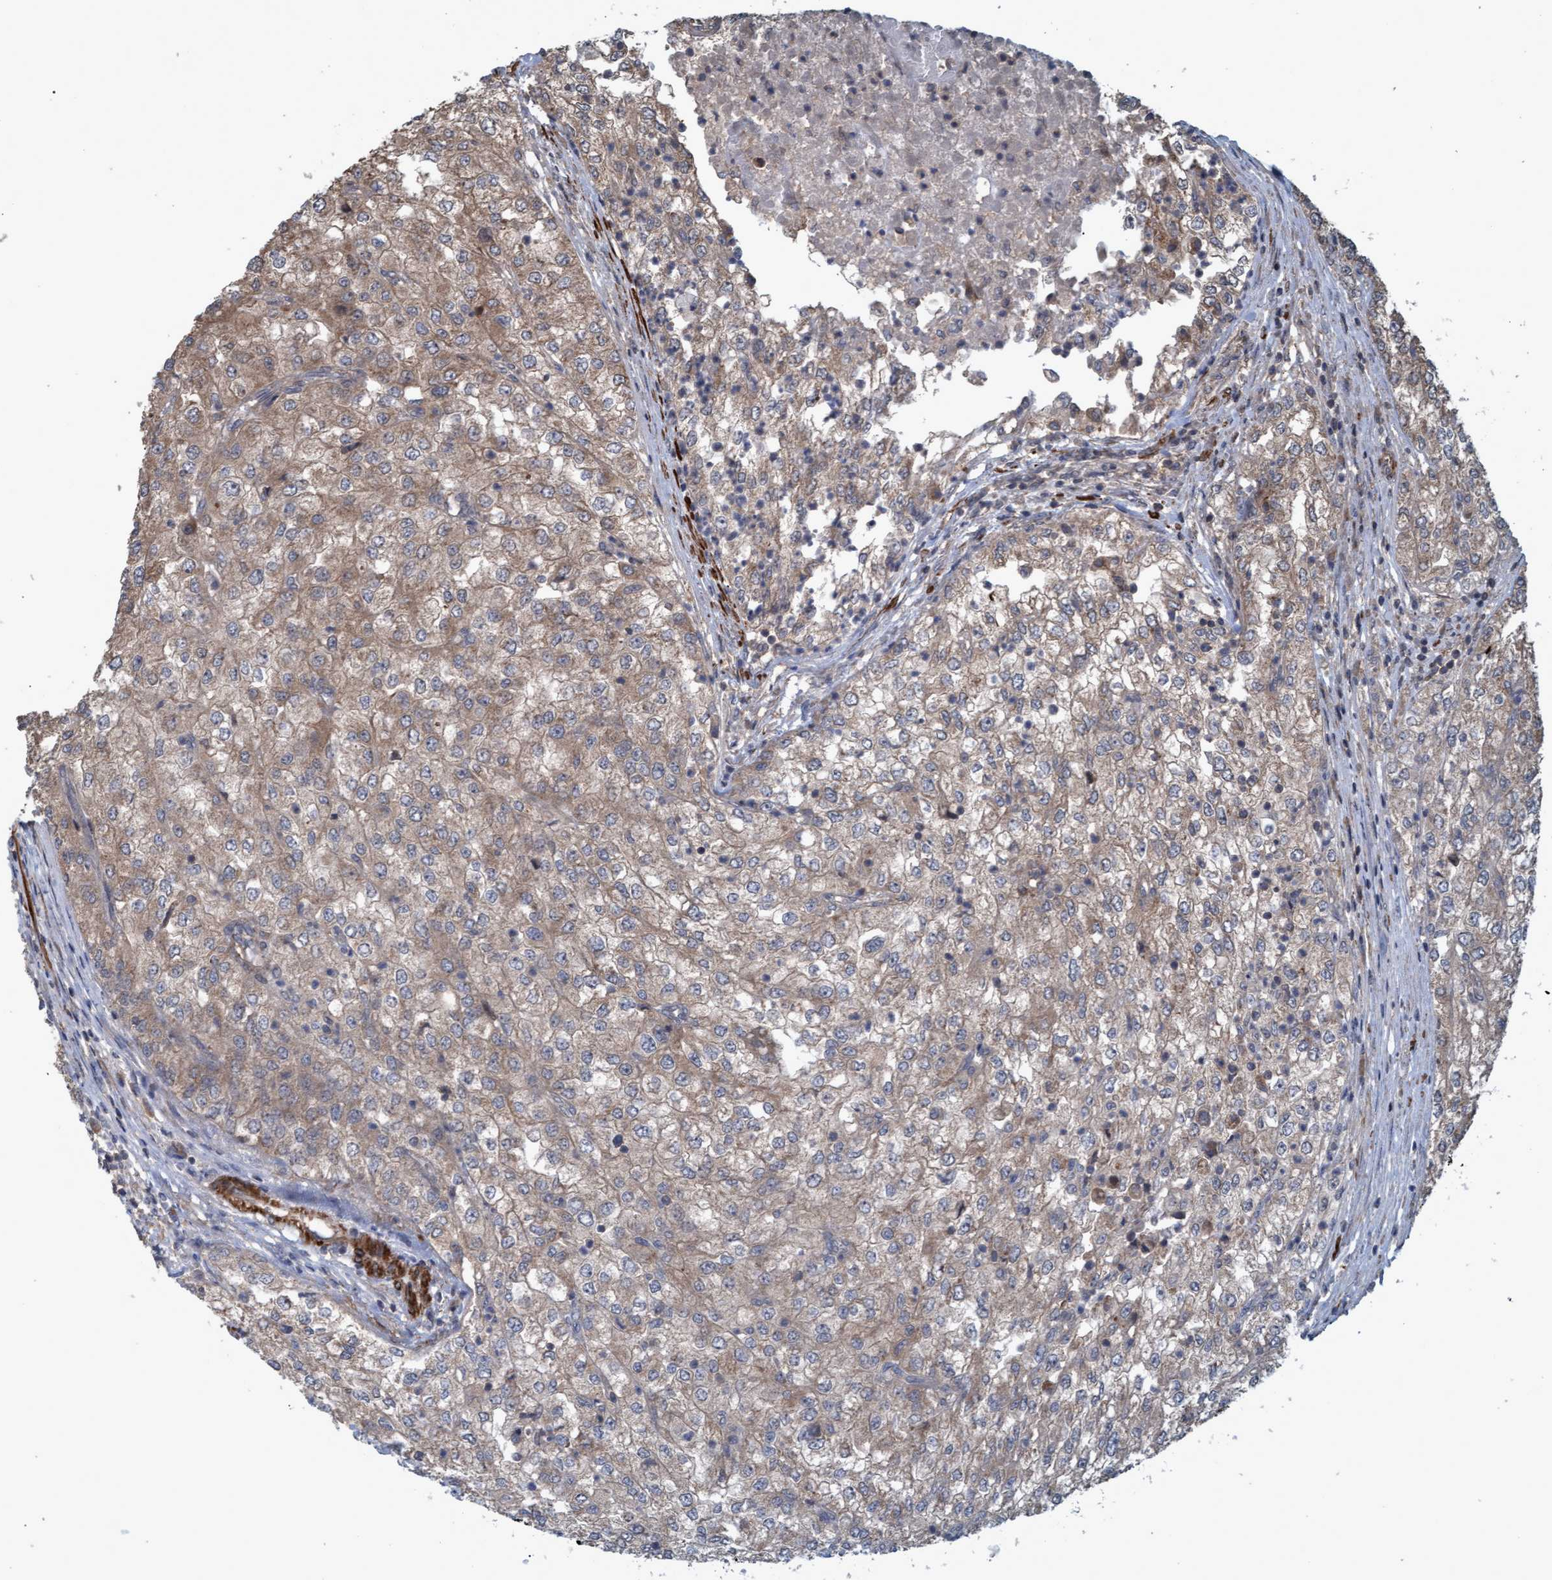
{"staining": {"intensity": "moderate", "quantity": ">75%", "location": "cytoplasmic/membranous"}, "tissue": "renal cancer", "cell_type": "Tumor cells", "image_type": "cancer", "snomed": [{"axis": "morphology", "description": "Adenocarcinoma, NOS"}, {"axis": "topography", "description": "Kidney"}], "caption": "Immunohistochemistry (IHC) photomicrograph of renal cancer stained for a protein (brown), which shows medium levels of moderate cytoplasmic/membranous positivity in about >75% of tumor cells.", "gene": "GGT6", "patient": {"sex": "female", "age": 54}}